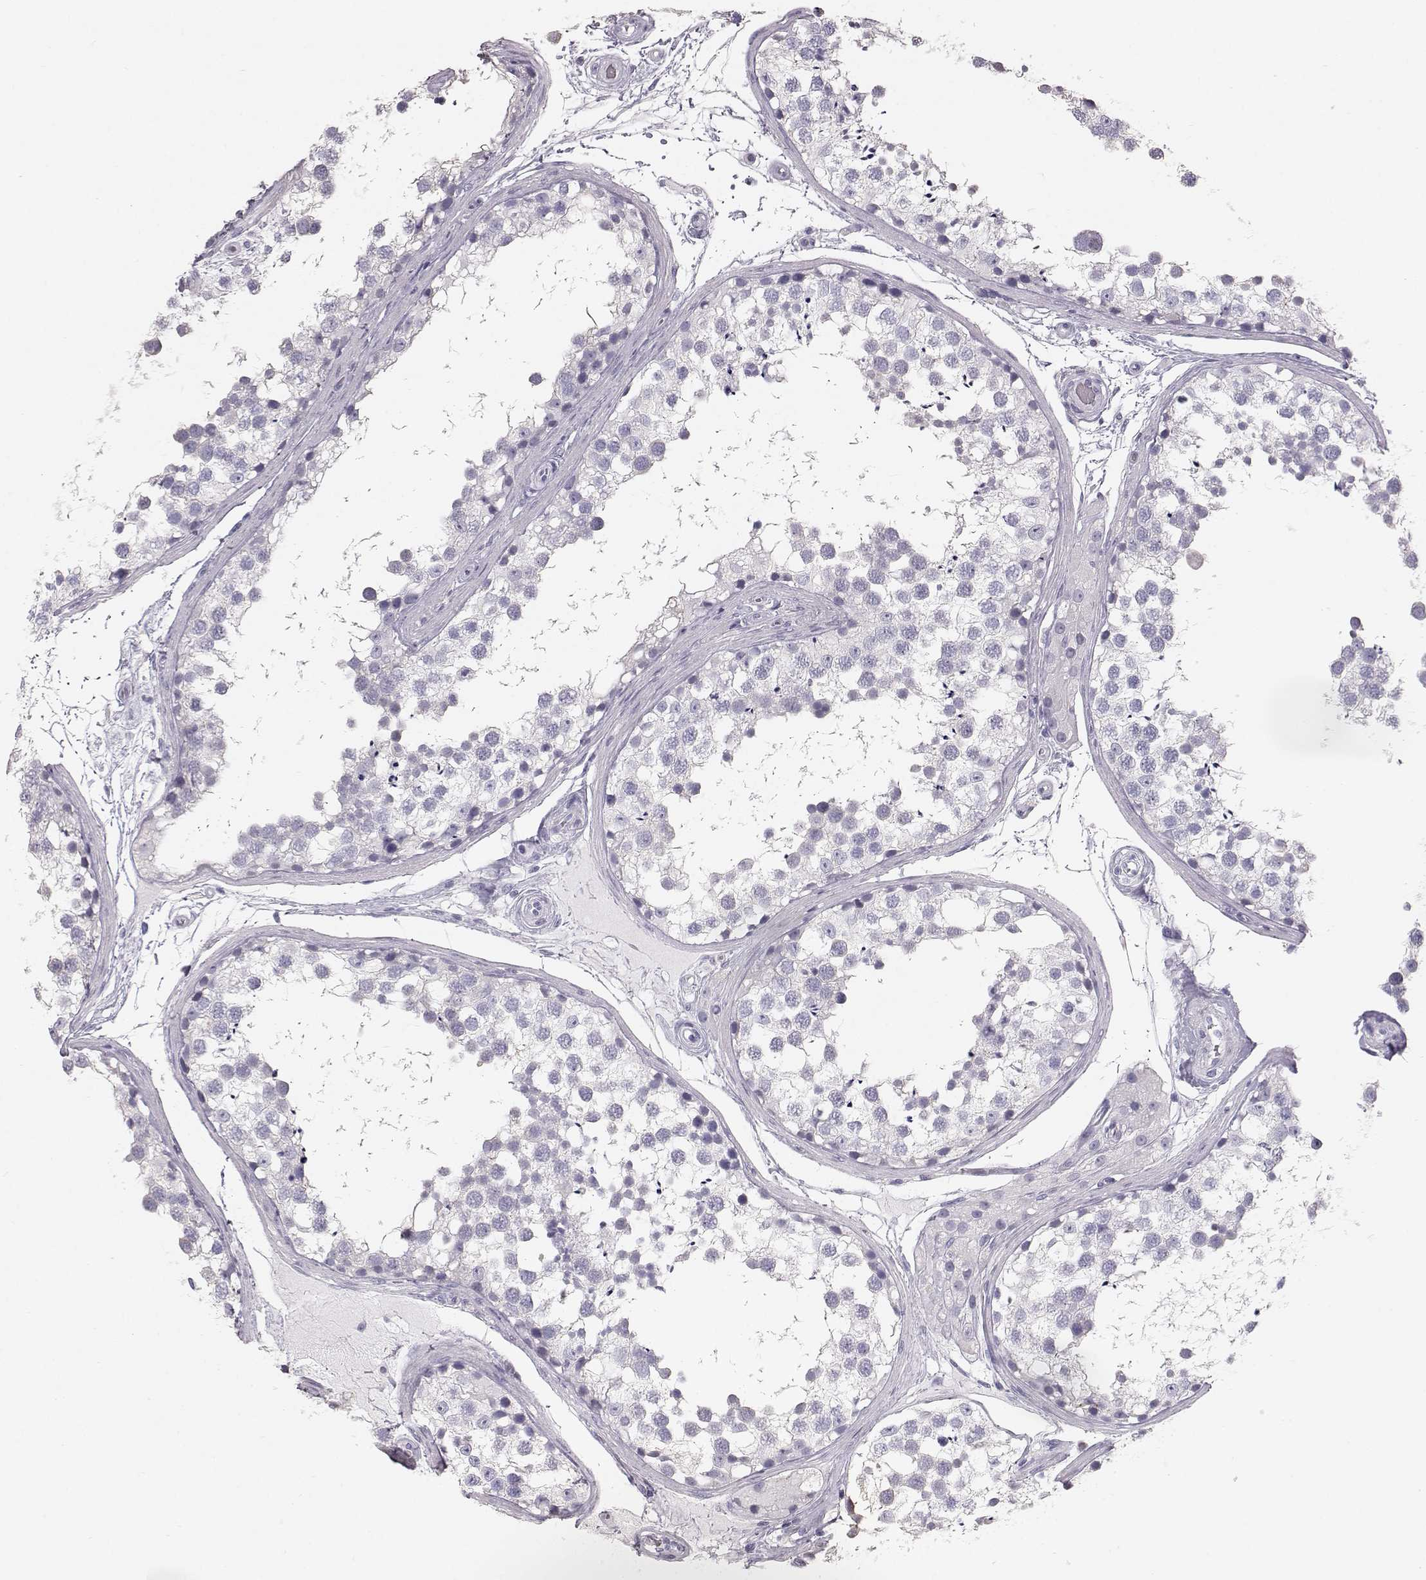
{"staining": {"intensity": "weak", "quantity": "<25%", "location": "cytoplasmic/membranous"}, "tissue": "testis", "cell_type": "Cells in seminiferous ducts", "image_type": "normal", "snomed": [{"axis": "morphology", "description": "Normal tissue, NOS"}, {"axis": "morphology", "description": "Seminoma, NOS"}, {"axis": "topography", "description": "Testis"}], "caption": "Testis was stained to show a protein in brown. There is no significant positivity in cells in seminiferous ducts. (DAB (3,3'-diaminobenzidine) immunohistochemistry with hematoxylin counter stain).", "gene": "KRT31", "patient": {"sex": "male", "age": 65}}